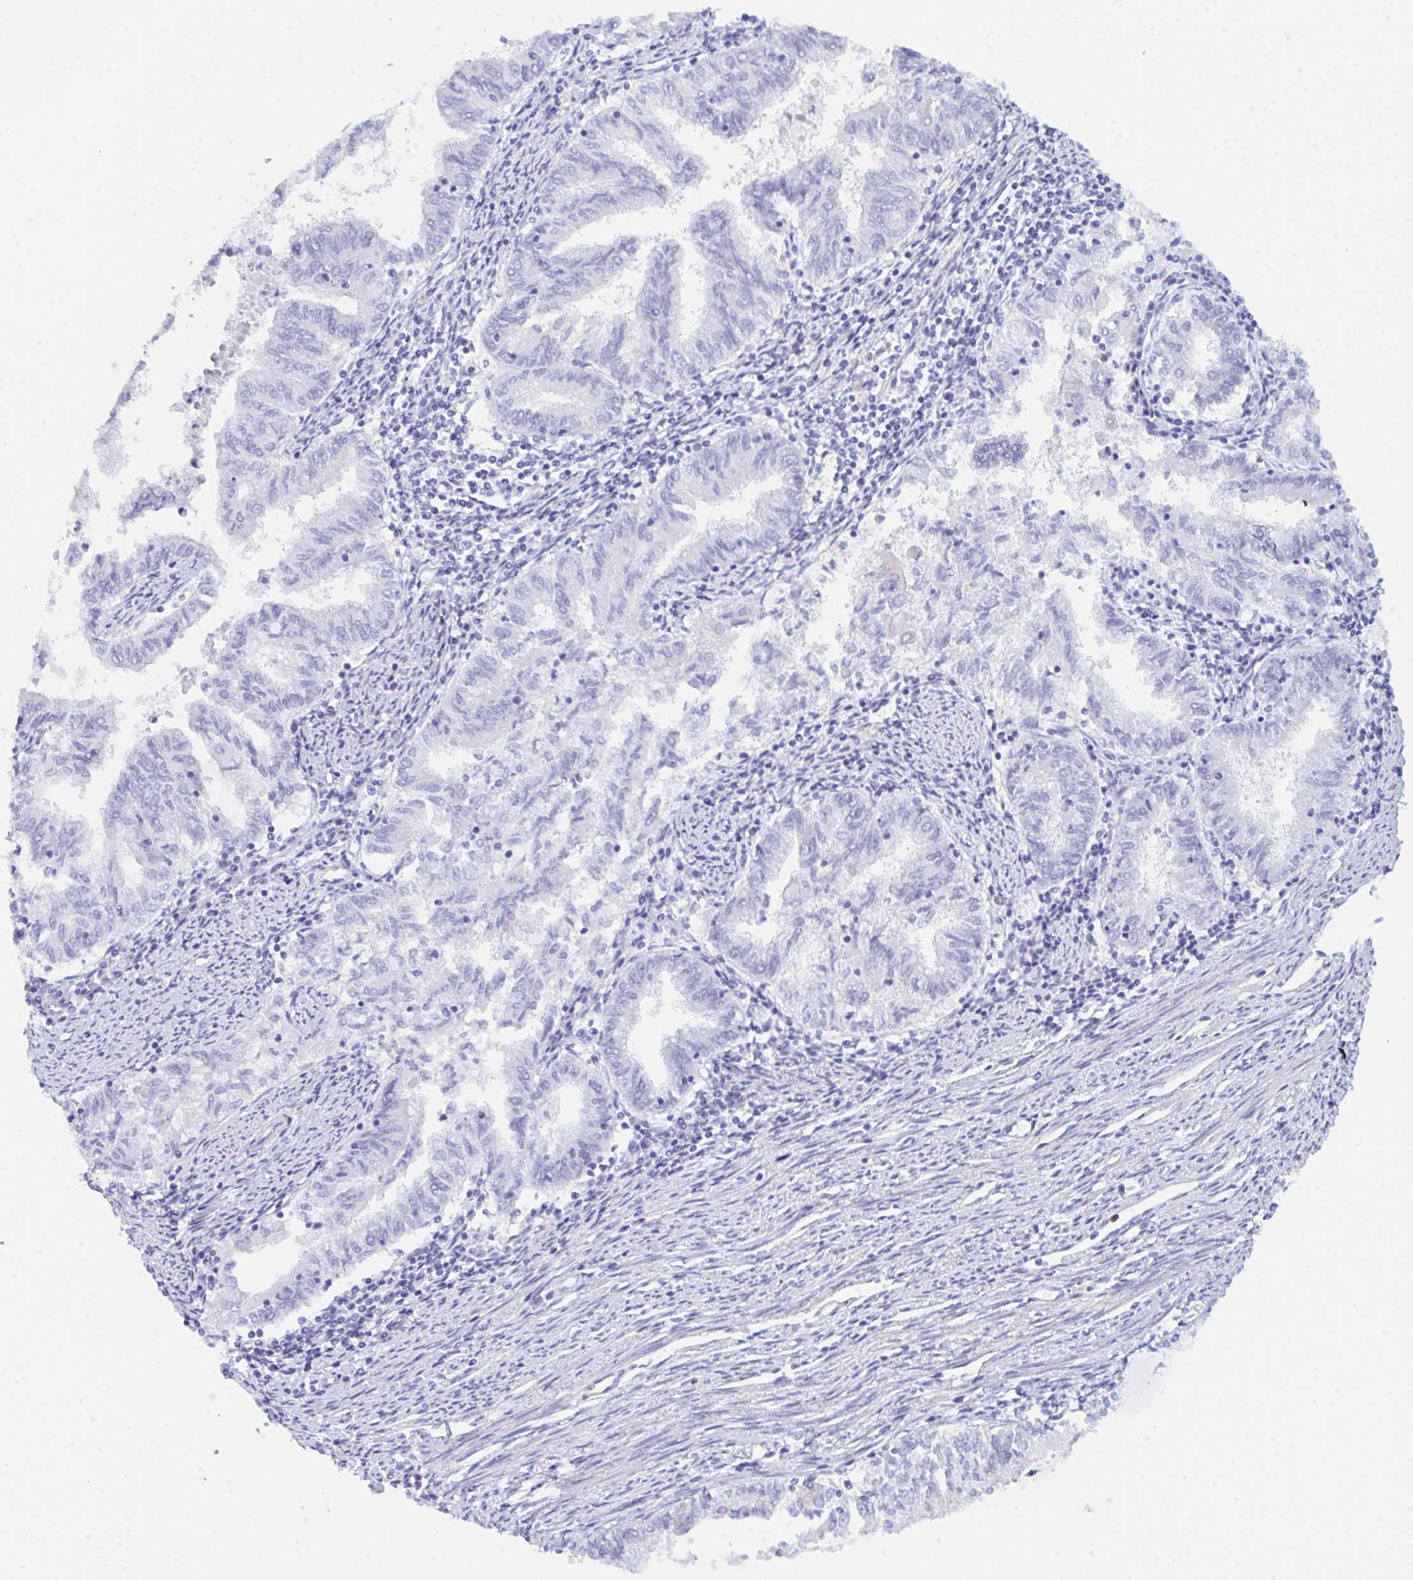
{"staining": {"intensity": "negative", "quantity": "none", "location": "none"}, "tissue": "endometrial cancer", "cell_type": "Tumor cells", "image_type": "cancer", "snomed": [{"axis": "morphology", "description": "Adenocarcinoma, NOS"}, {"axis": "topography", "description": "Endometrium"}], "caption": "This is an immunohistochemistry (IHC) photomicrograph of endometrial adenocarcinoma. There is no expression in tumor cells.", "gene": "CEP170B", "patient": {"sex": "female", "age": 79}}